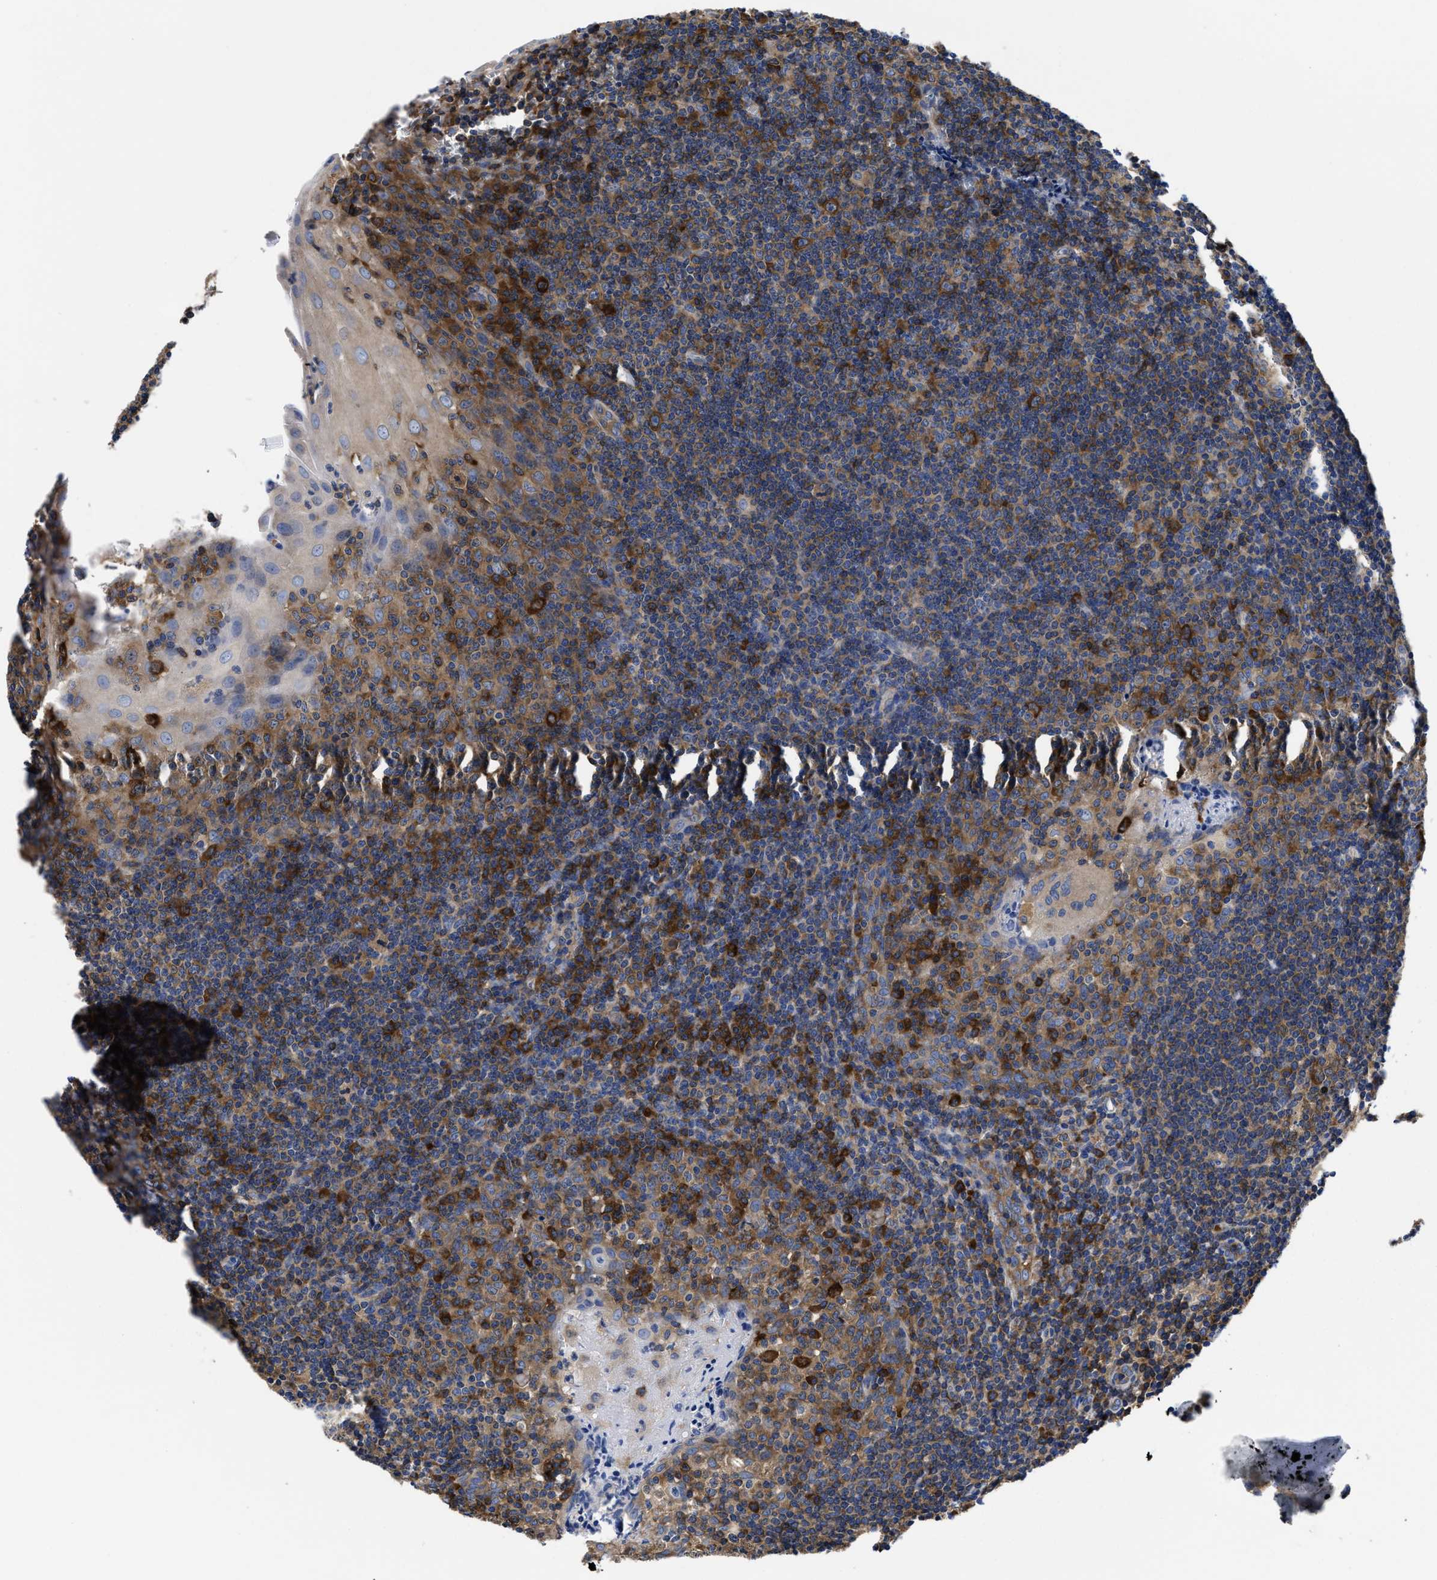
{"staining": {"intensity": "strong", "quantity": ">75%", "location": "cytoplasmic/membranous"}, "tissue": "tonsil", "cell_type": "Germinal center cells", "image_type": "normal", "snomed": [{"axis": "morphology", "description": "Normal tissue, NOS"}, {"axis": "topography", "description": "Tonsil"}], "caption": "A brown stain shows strong cytoplasmic/membranous staining of a protein in germinal center cells of normal human tonsil.", "gene": "YARS1", "patient": {"sex": "male", "age": 37}}